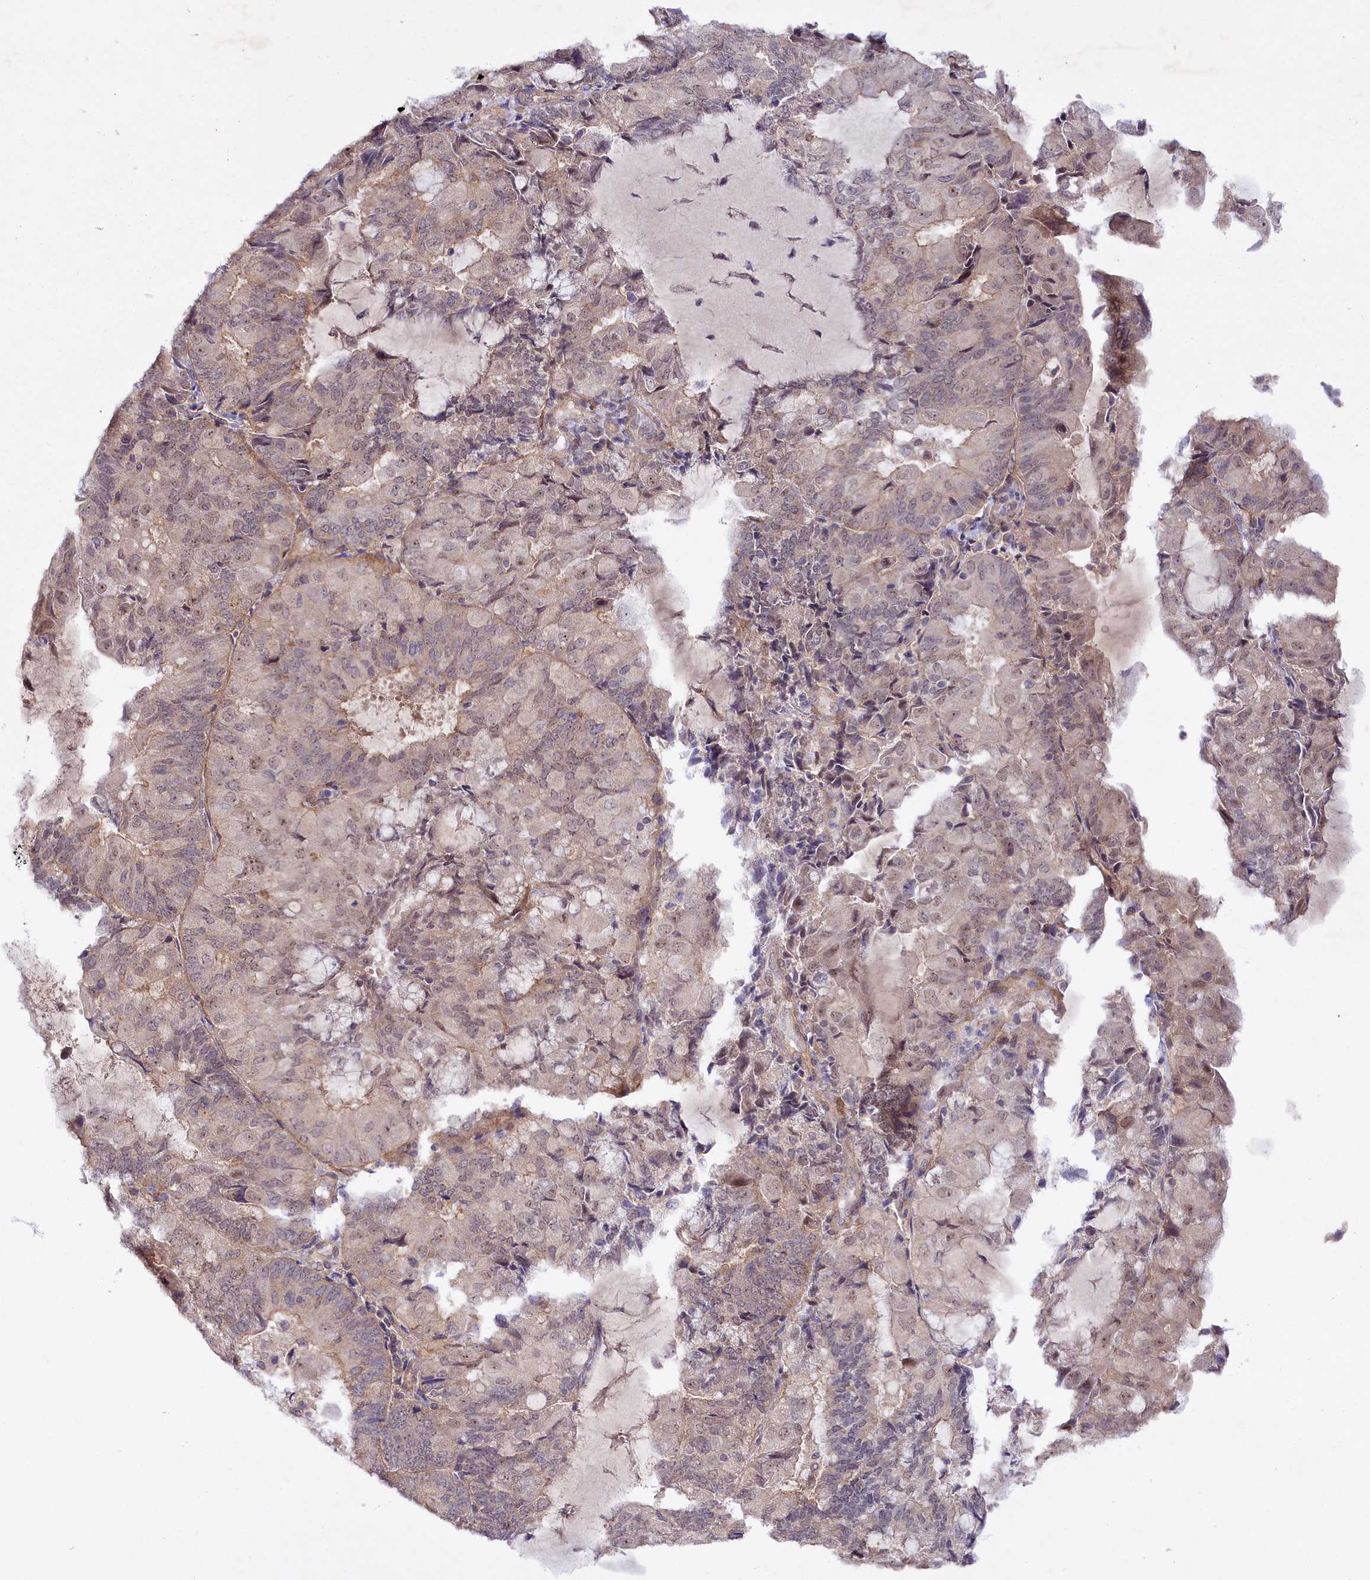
{"staining": {"intensity": "weak", "quantity": "<25%", "location": "cytoplasmic/membranous,nuclear"}, "tissue": "endometrial cancer", "cell_type": "Tumor cells", "image_type": "cancer", "snomed": [{"axis": "morphology", "description": "Adenocarcinoma, NOS"}, {"axis": "topography", "description": "Endometrium"}], "caption": "IHC micrograph of neoplastic tissue: endometrial cancer (adenocarcinoma) stained with DAB (3,3'-diaminobenzidine) demonstrates no significant protein staining in tumor cells.", "gene": "PHLDB1", "patient": {"sex": "female", "age": 81}}